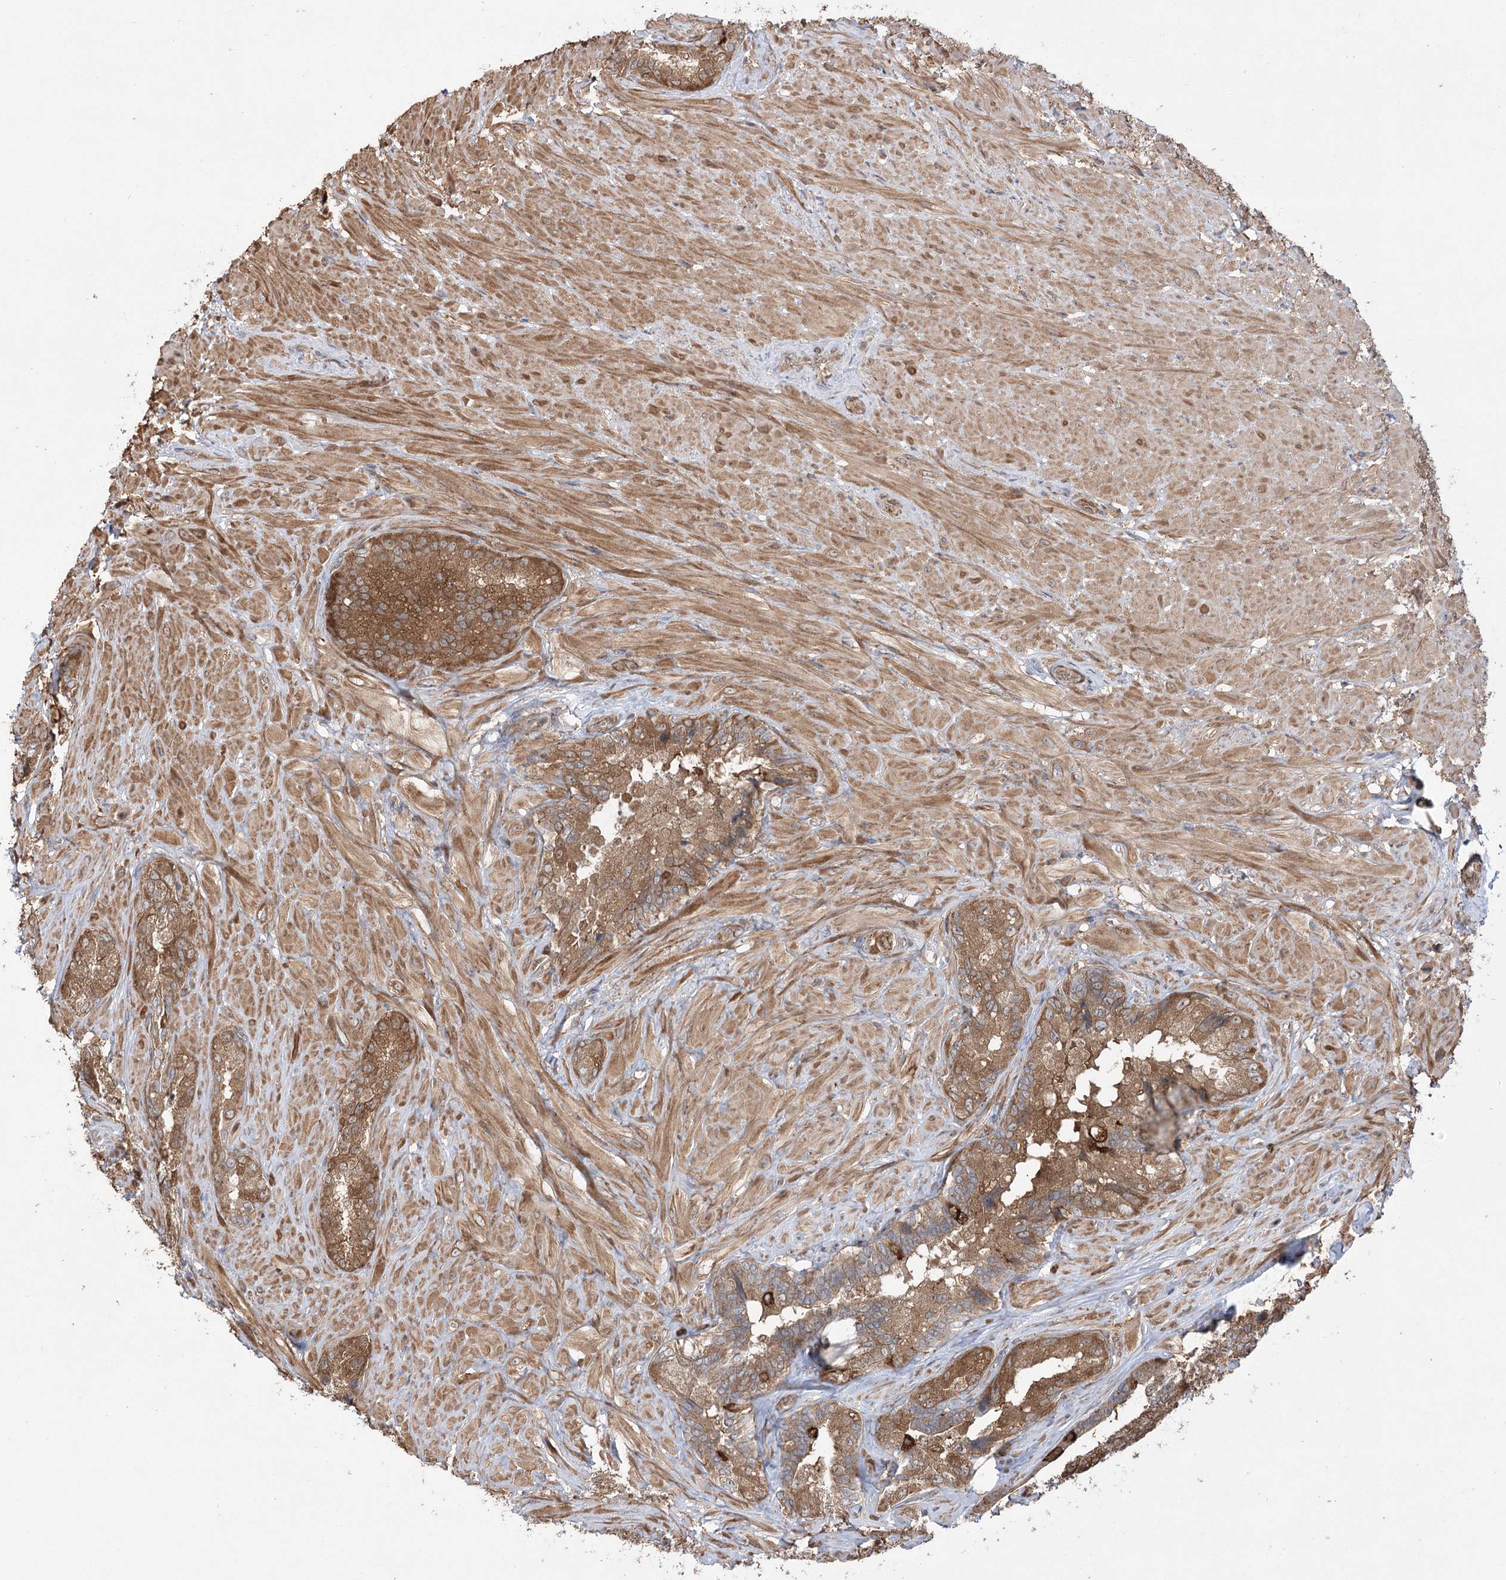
{"staining": {"intensity": "moderate", "quantity": ">75%", "location": "cytoplasmic/membranous"}, "tissue": "seminal vesicle", "cell_type": "Glandular cells", "image_type": "normal", "snomed": [{"axis": "morphology", "description": "Normal tissue, NOS"}, {"axis": "topography", "description": "Seminal veicle"}, {"axis": "topography", "description": "Peripheral nerve tissue"}], "caption": "The image shows a brown stain indicating the presence of a protein in the cytoplasmic/membranous of glandular cells in seminal vesicle.", "gene": "VPS37B", "patient": {"sex": "male", "age": 67}}